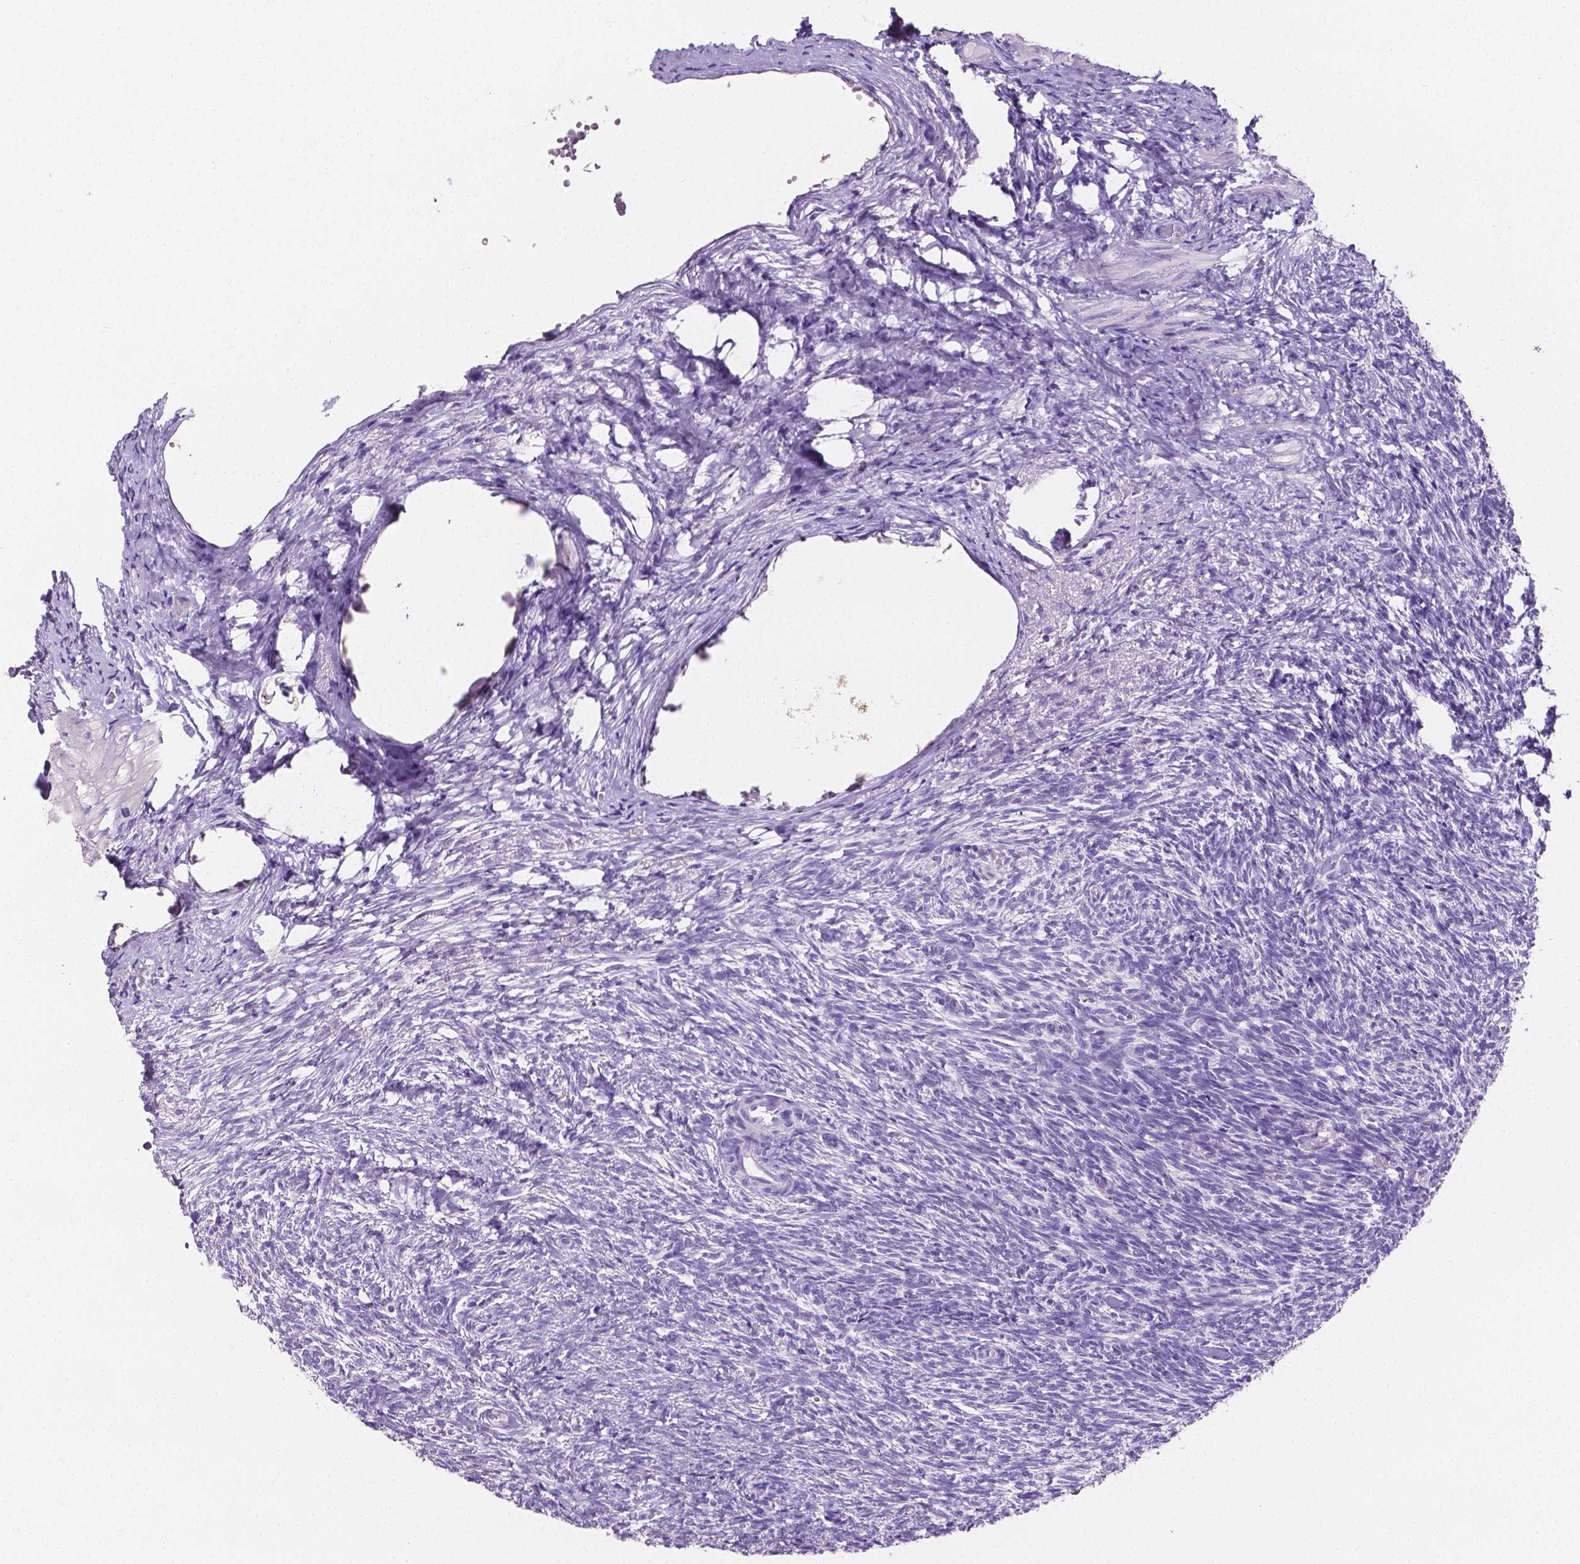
{"staining": {"intensity": "negative", "quantity": "none", "location": "none"}, "tissue": "ovary", "cell_type": "Follicle cells", "image_type": "normal", "snomed": [{"axis": "morphology", "description": "Normal tissue, NOS"}, {"axis": "topography", "description": "Ovary"}], "caption": "Follicle cells are negative for protein expression in normal human ovary. (DAB (3,3'-diaminobenzidine) immunohistochemistry (IHC) with hematoxylin counter stain).", "gene": "SLC22A2", "patient": {"sex": "female", "age": 46}}